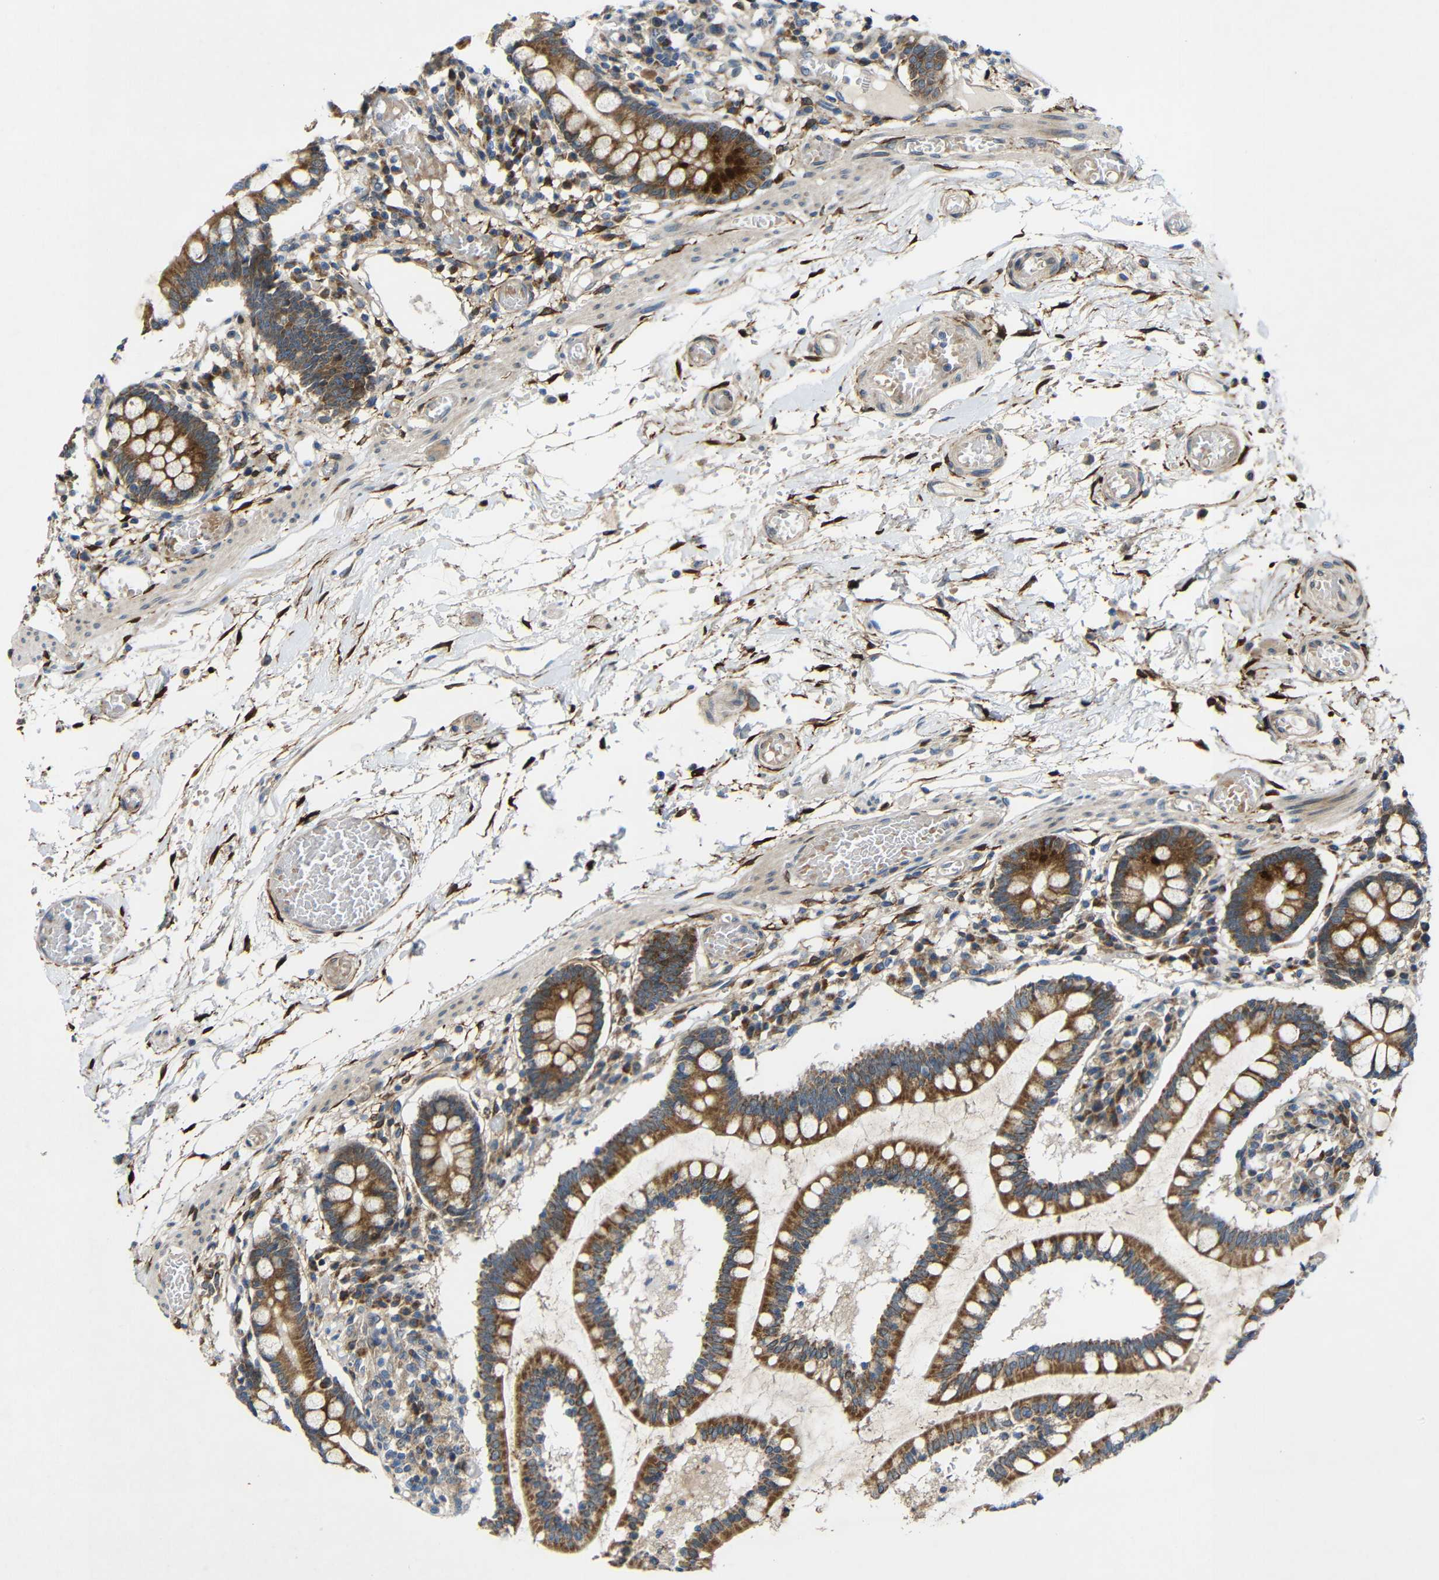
{"staining": {"intensity": "strong", "quantity": "<25%", "location": "cytoplasmic/membranous"}, "tissue": "small intestine", "cell_type": "Glandular cells", "image_type": "normal", "snomed": [{"axis": "morphology", "description": "Normal tissue, NOS"}, {"axis": "topography", "description": "Small intestine"}], "caption": "Glandular cells demonstrate strong cytoplasmic/membranous positivity in approximately <25% of cells in normal small intestine. (IHC, brightfield microscopy, high magnification).", "gene": "TMEM25", "patient": {"sex": "female", "age": 61}}